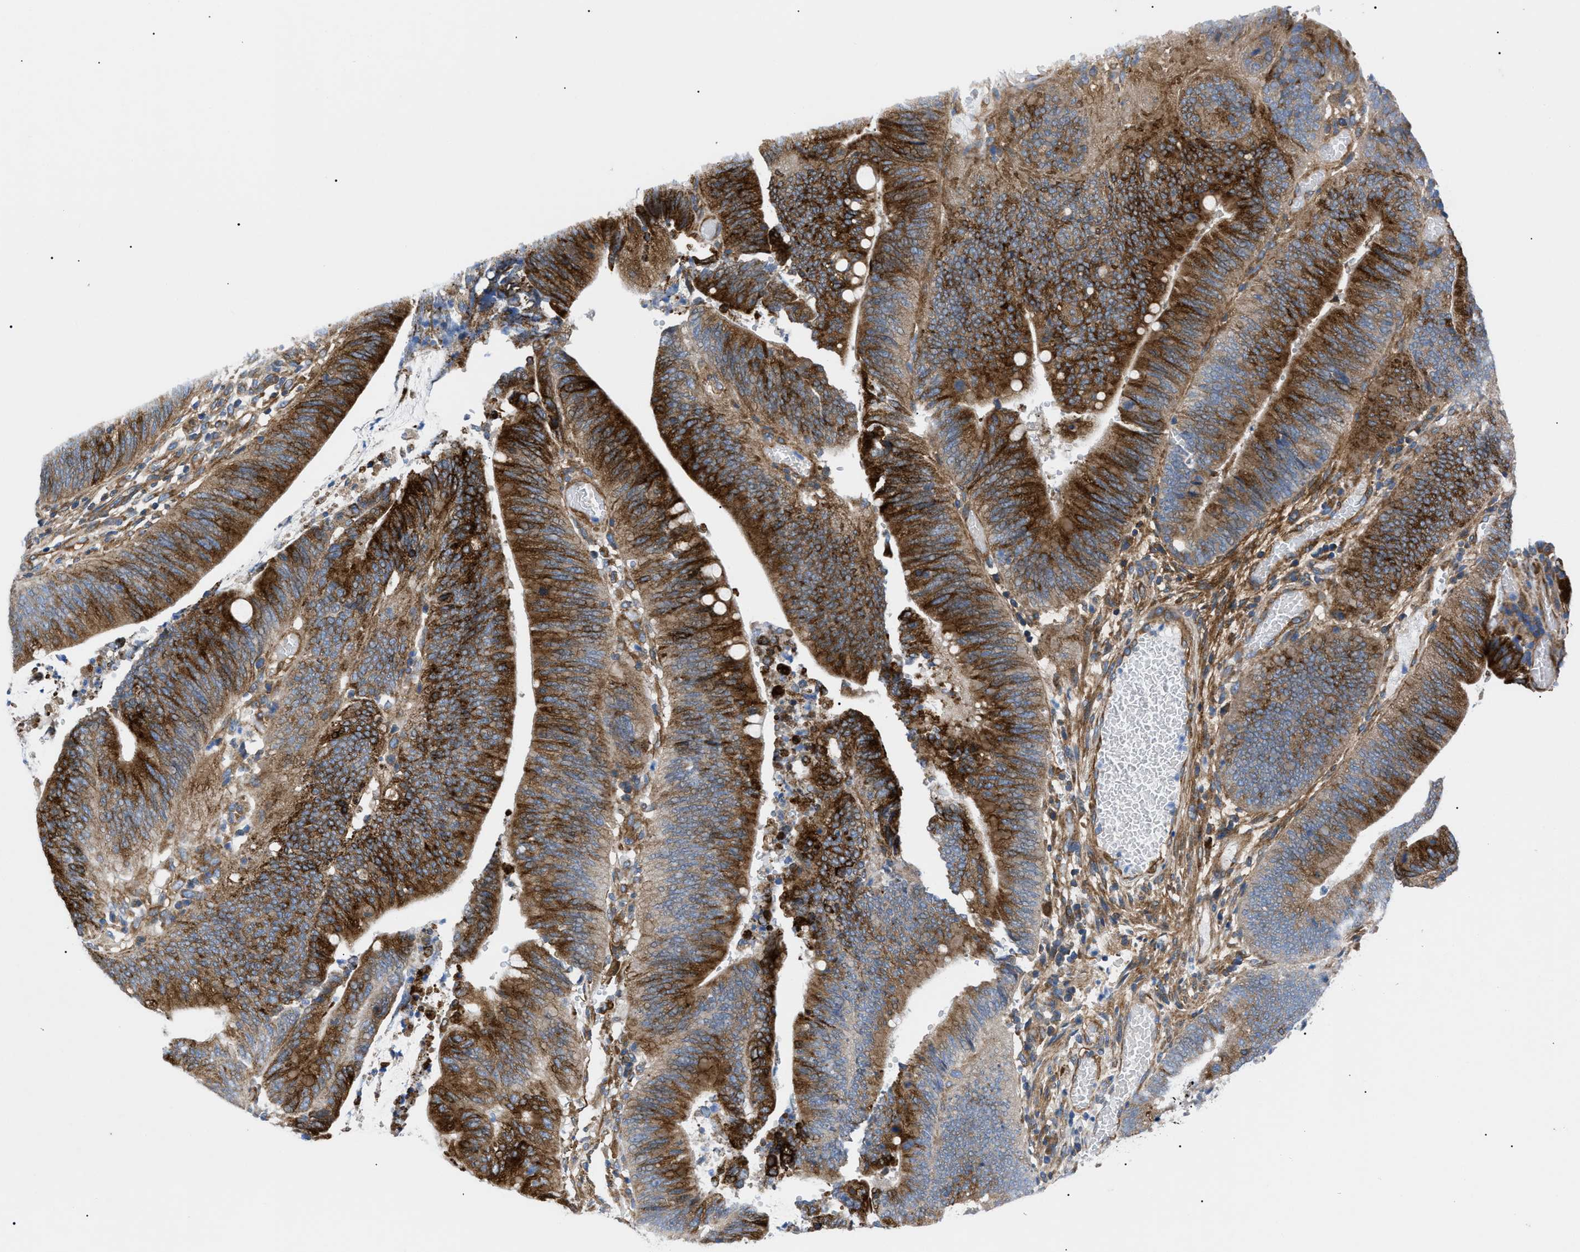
{"staining": {"intensity": "strong", "quantity": ">75%", "location": "cytoplasmic/membranous"}, "tissue": "colorectal cancer", "cell_type": "Tumor cells", "image_type": "cancer", "snomed": [{"axis": "morphology", "description": "Normal tissue, NOS"}, {"axis": "morphology", "description": "Adenocarcinoma, NOS"}, {"axis": "topography", "description": "Rectum"}], "caption": "Brown immunohistochemical staining in human colorectal cancer (adenocarcinoma) displays strong cytoplasmic/membranous positivity in approximately >75% of tumor cells. (IHC, brightfield microscopy, high magnification).", "gene": "HSPB8", "patient": {"sex": "female", "age": 66}}